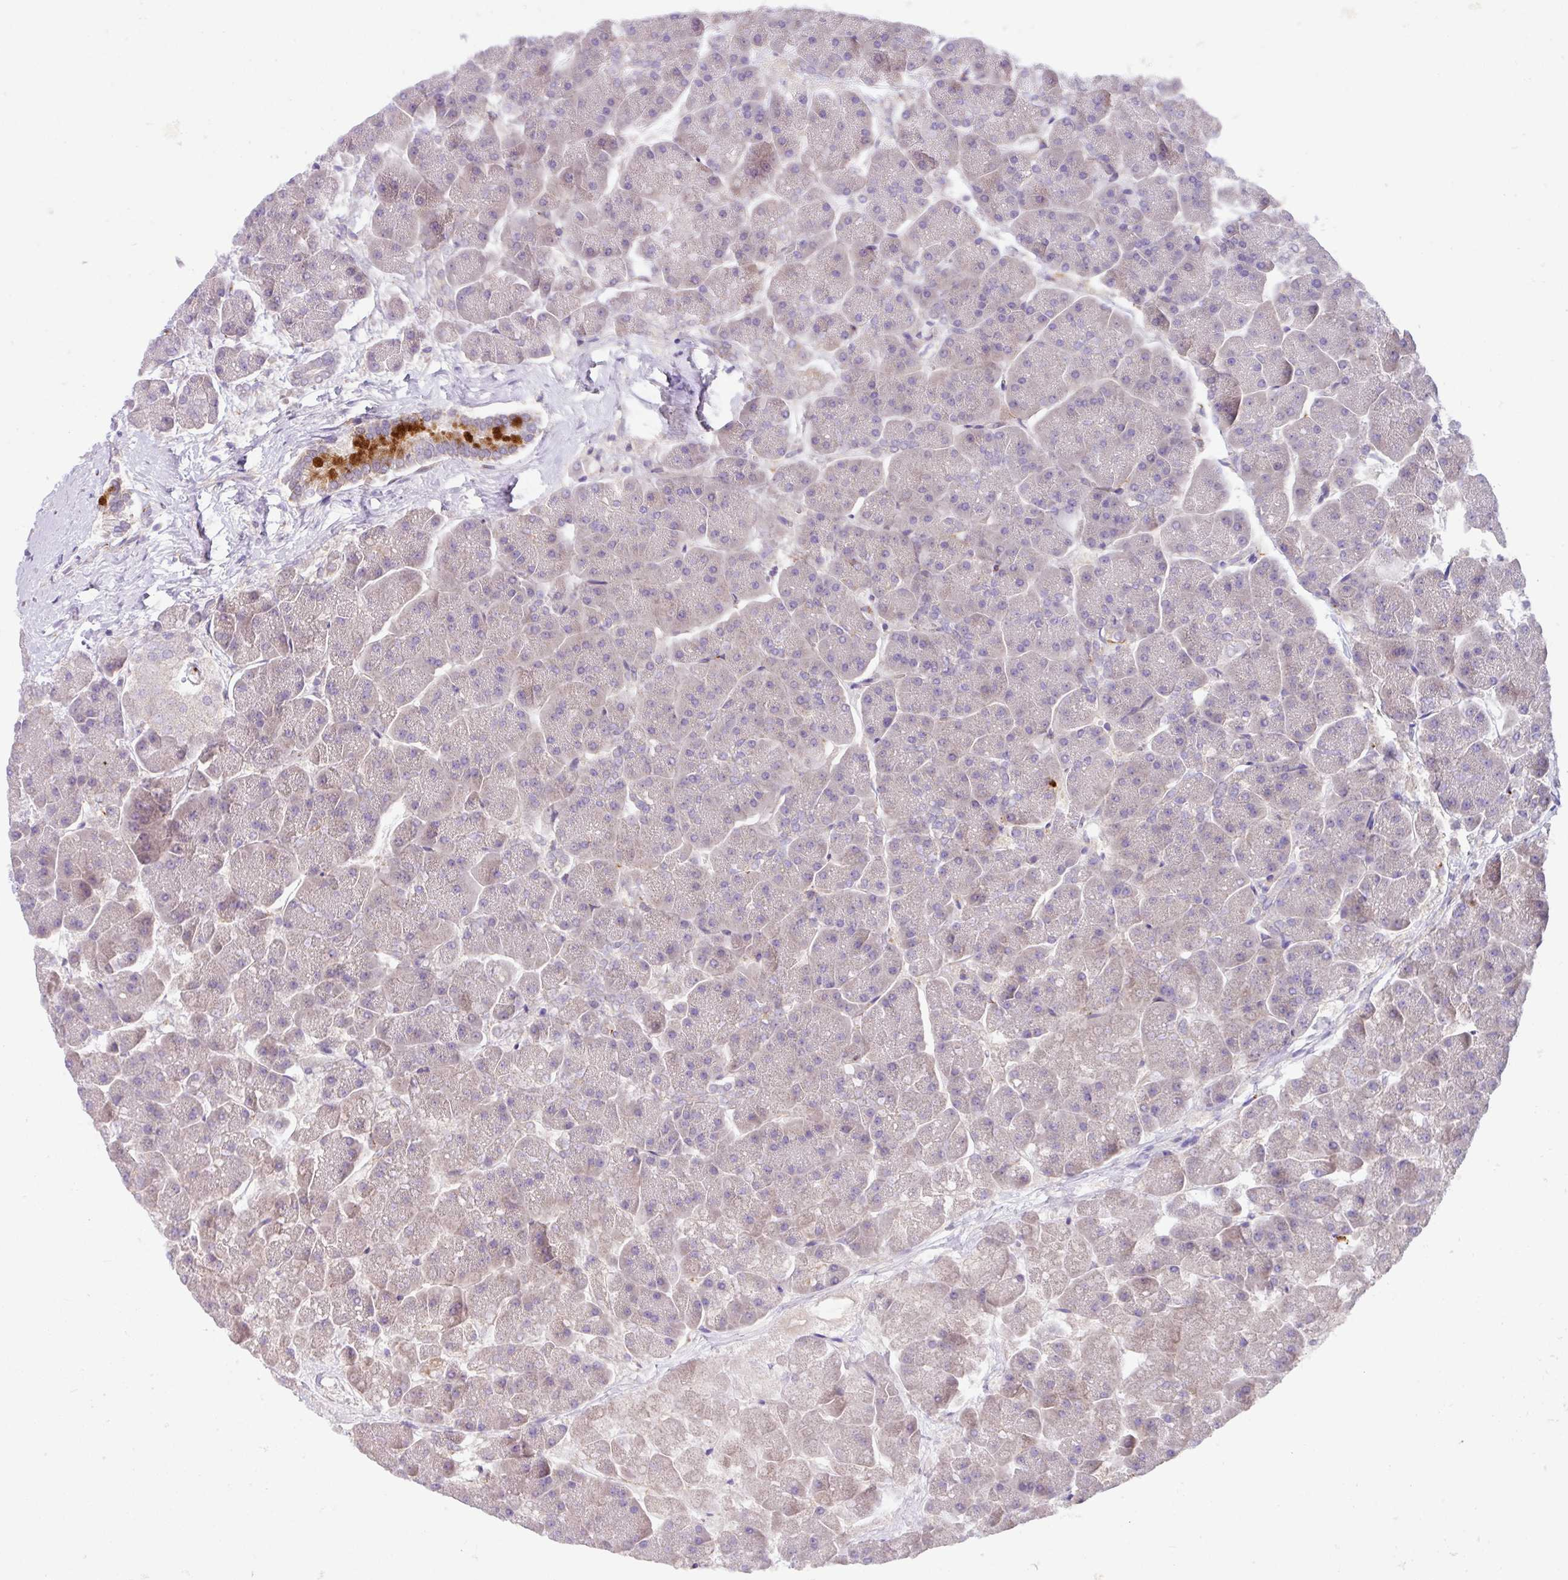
{"staining": {"intensity": "weak", "quantity": "<25%", "location": "cytoplasmic/membranous"}, "tissue": "pancreas", "cell_type": "Exocrine glandular cells", "image_type": "normal", "snomed": [{"axis": "morphology", "description": "Normal tissue, NOS"}, {"axis": "topography", "description": "Pancreas"}, {"axis": "topography", "description": "Peripheral nerve tissue"}], "caption": "Exocrine glandular cells are negative for protein expression in benign human pancreas. (DAB immunohistochemistry (IHC) visualized using brightfield microscopy, high magnification).", "gene": "CRISP3", "patient": {"sex": "male", "age": 54}}